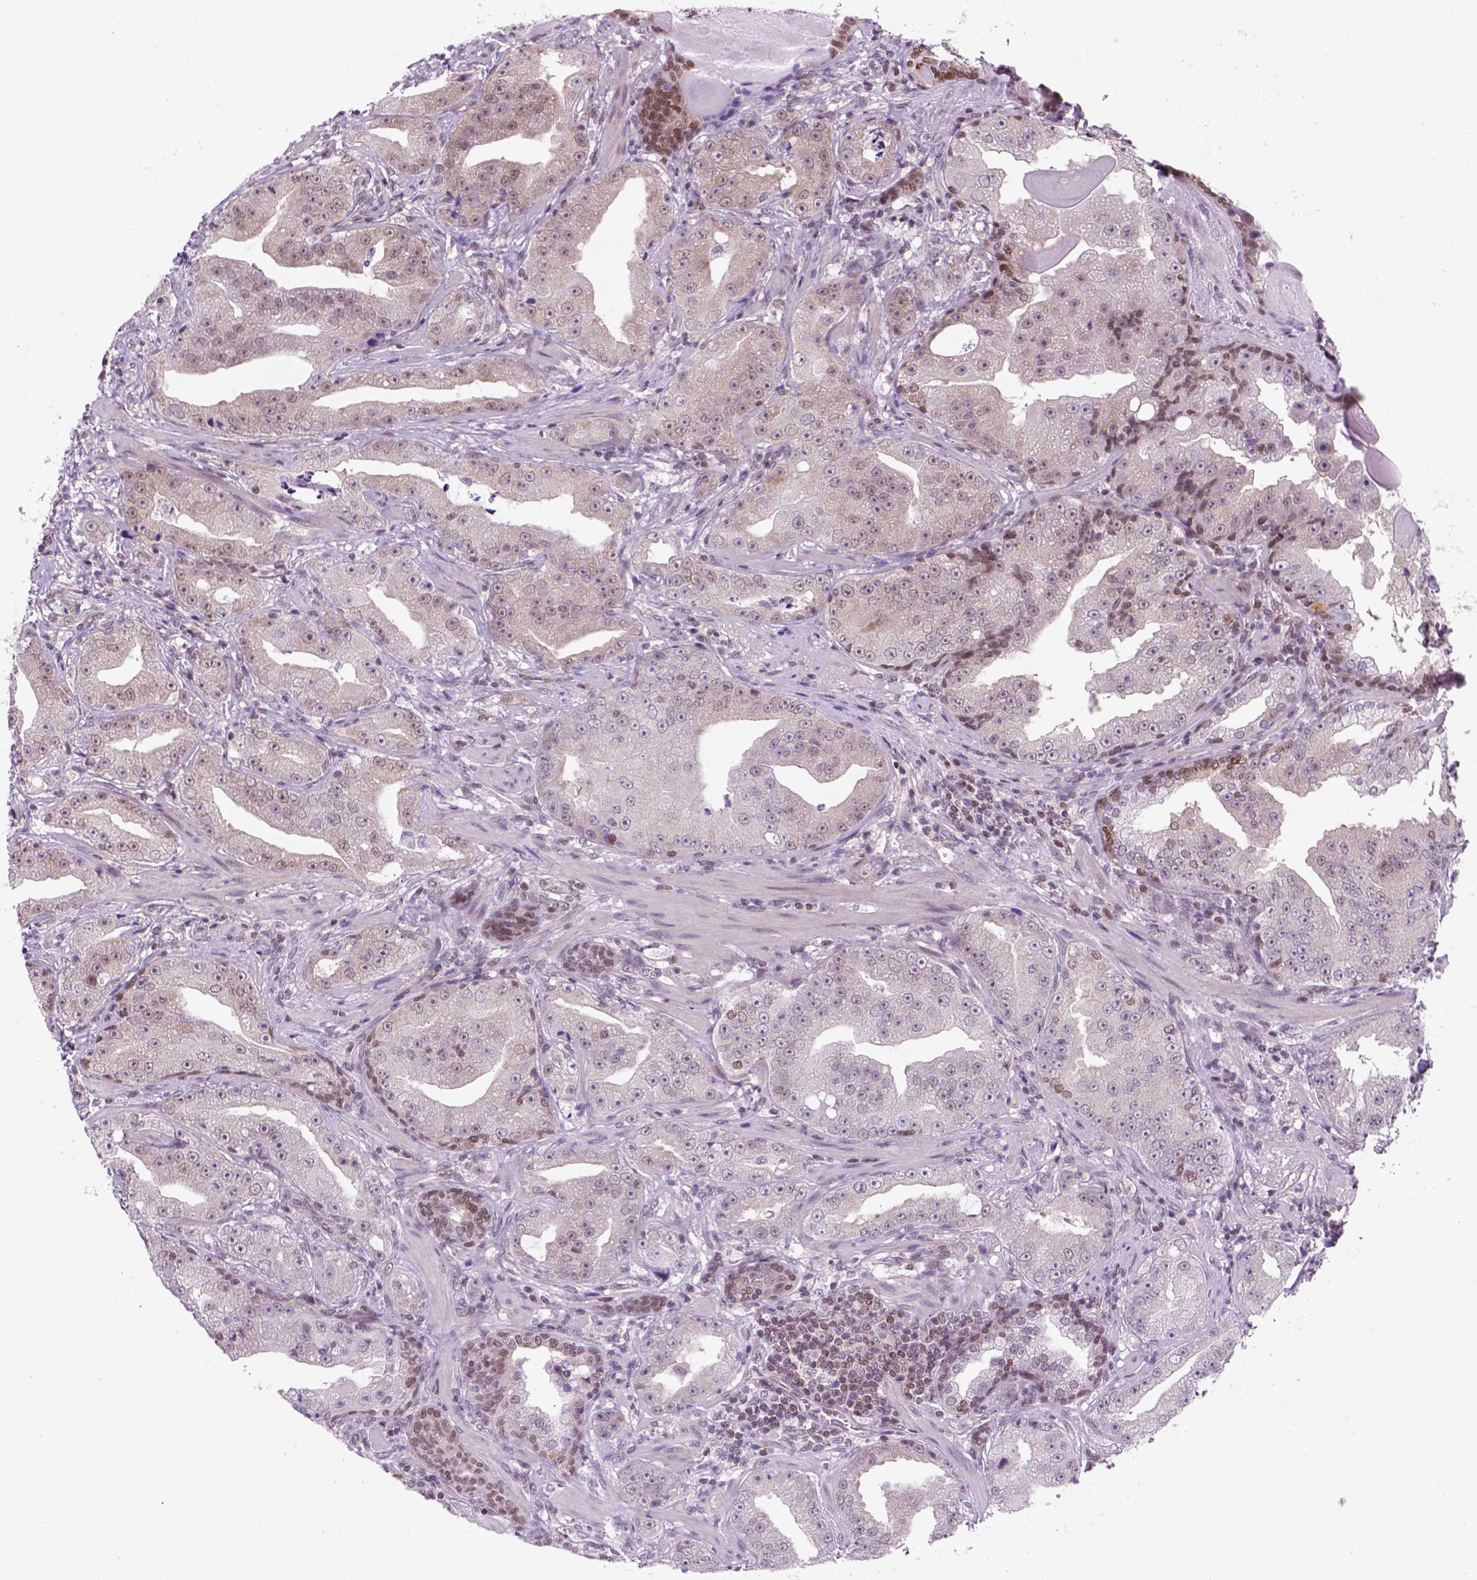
{"staining": {"intensity": "negative", "quantity": "none", "location": "none"}, "tissue": "prostate cancer", "cell_type": "Tumor cells", "image_type": "cancer", "snomed": [{"axis": "morphology", "description": "Adenocarcinoma, Low grade"}, {"axis": "topography", "description": "Prostate"}], "caption": "IHC image of neoplastic tissue: human adenocarcinoma (low-grade) (prostate) stained with DAB demonstrates no significant protein staining in tumor cells. (Immunohistochemistry, brightfield microscopy, high magnification).", "gene": "MGMT", "patient": {"sex": "male", "age": 62}}